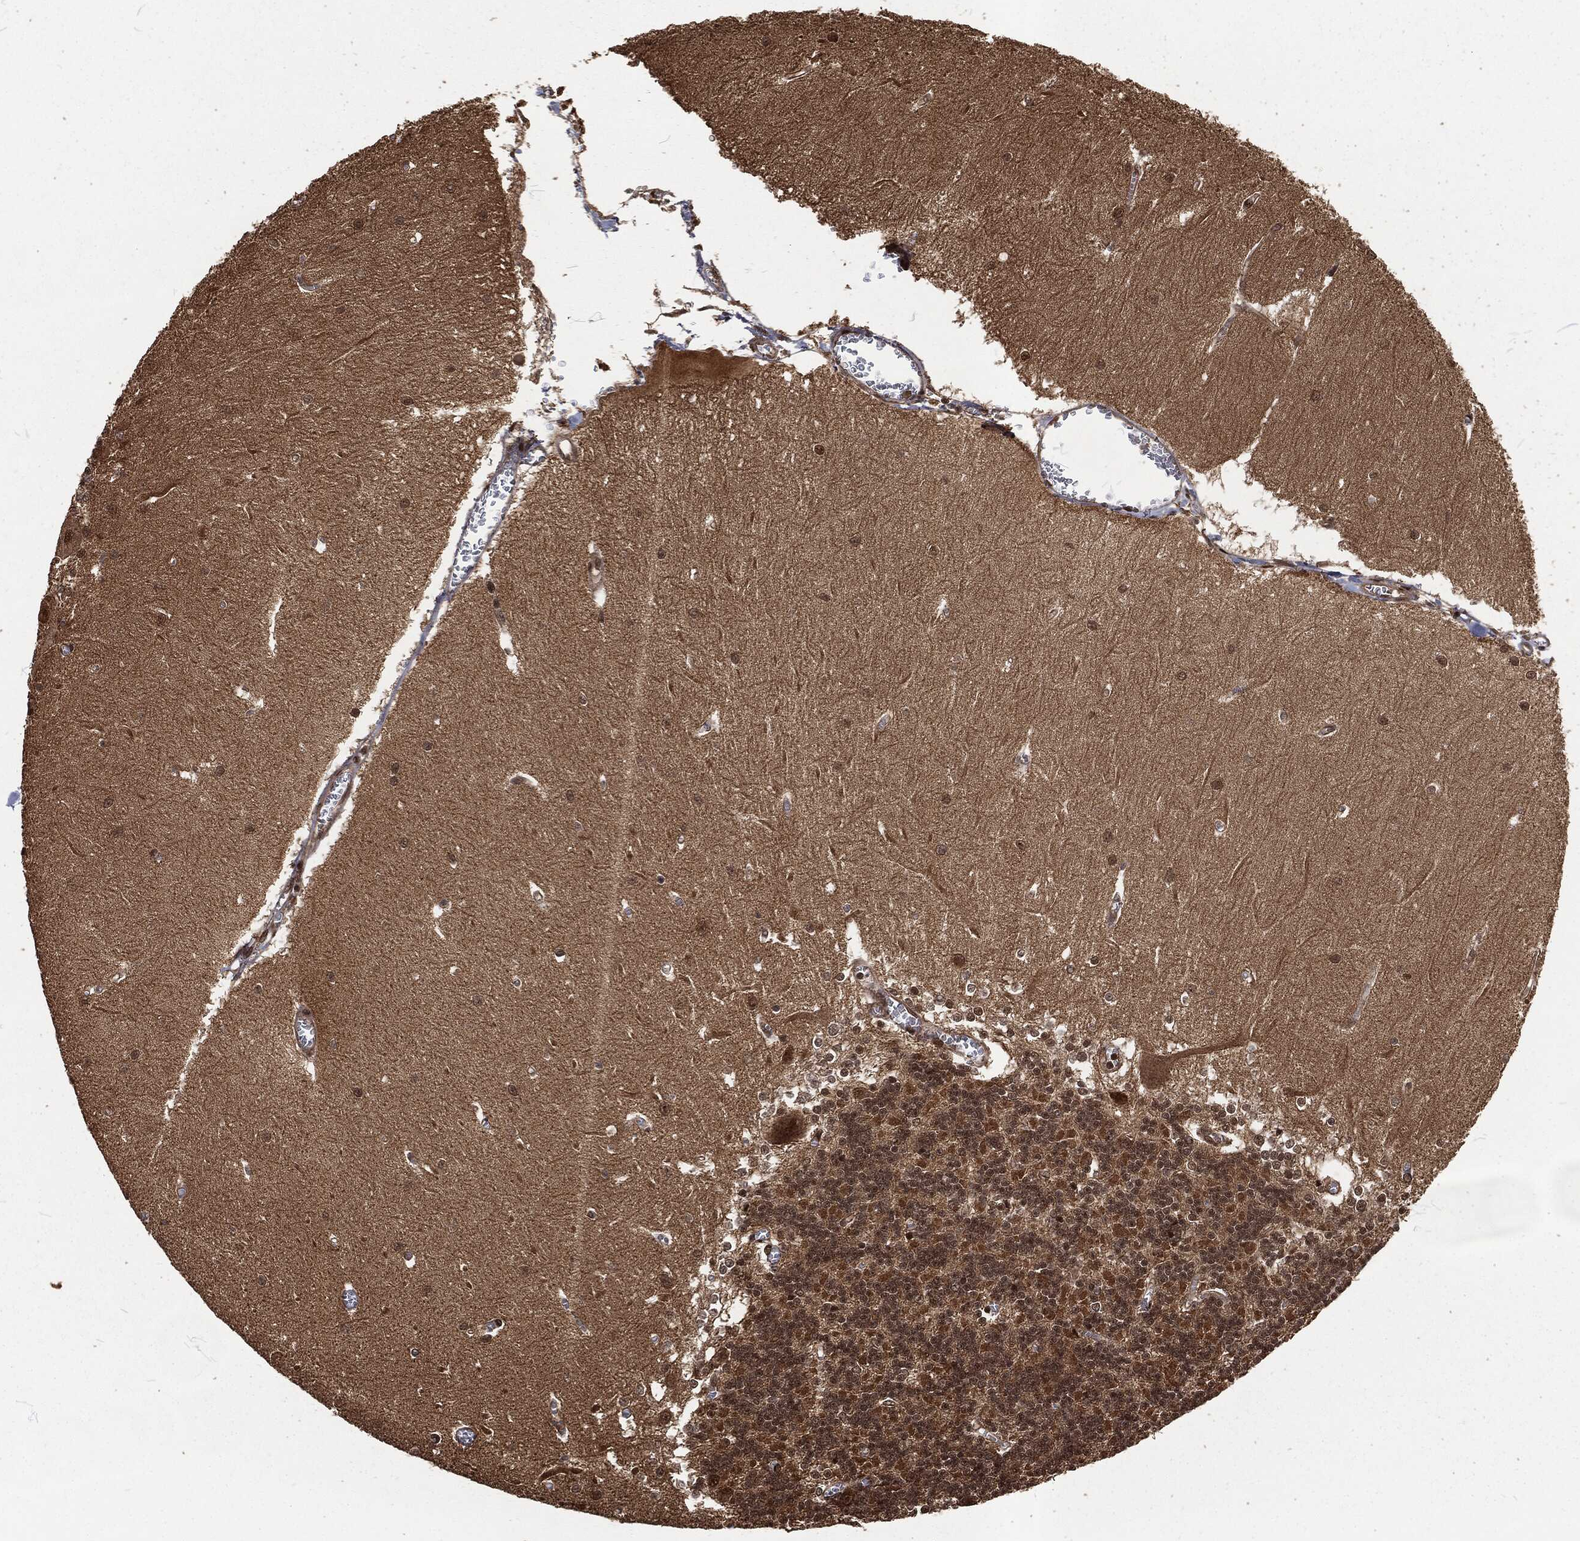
{"staining": {"intensity": "negative", "quantity": "none", "location": "none"}, "tissue": "cerebellum", "cell_type": "Cells in granular layer", "image_type": "normal", "snomed": [{"axis": "morphology", "description": "Normal tissue, NOS"}, {"axis": "topography", "description": "Cerebellum"}], "caption": "IHC histopathology image of benign cerebellum: cerebellum stained with DAB reveals no significant protein expression in cells in granular layer. Brightfield microscopy of immunohistochemistry stained with DAB (3,3'-diaminobenzidine) (brown) and hematoxylin (blue), captured at high magnification.", "gene": "NGRN", "patient": {"sex": "male", "age": 37}}